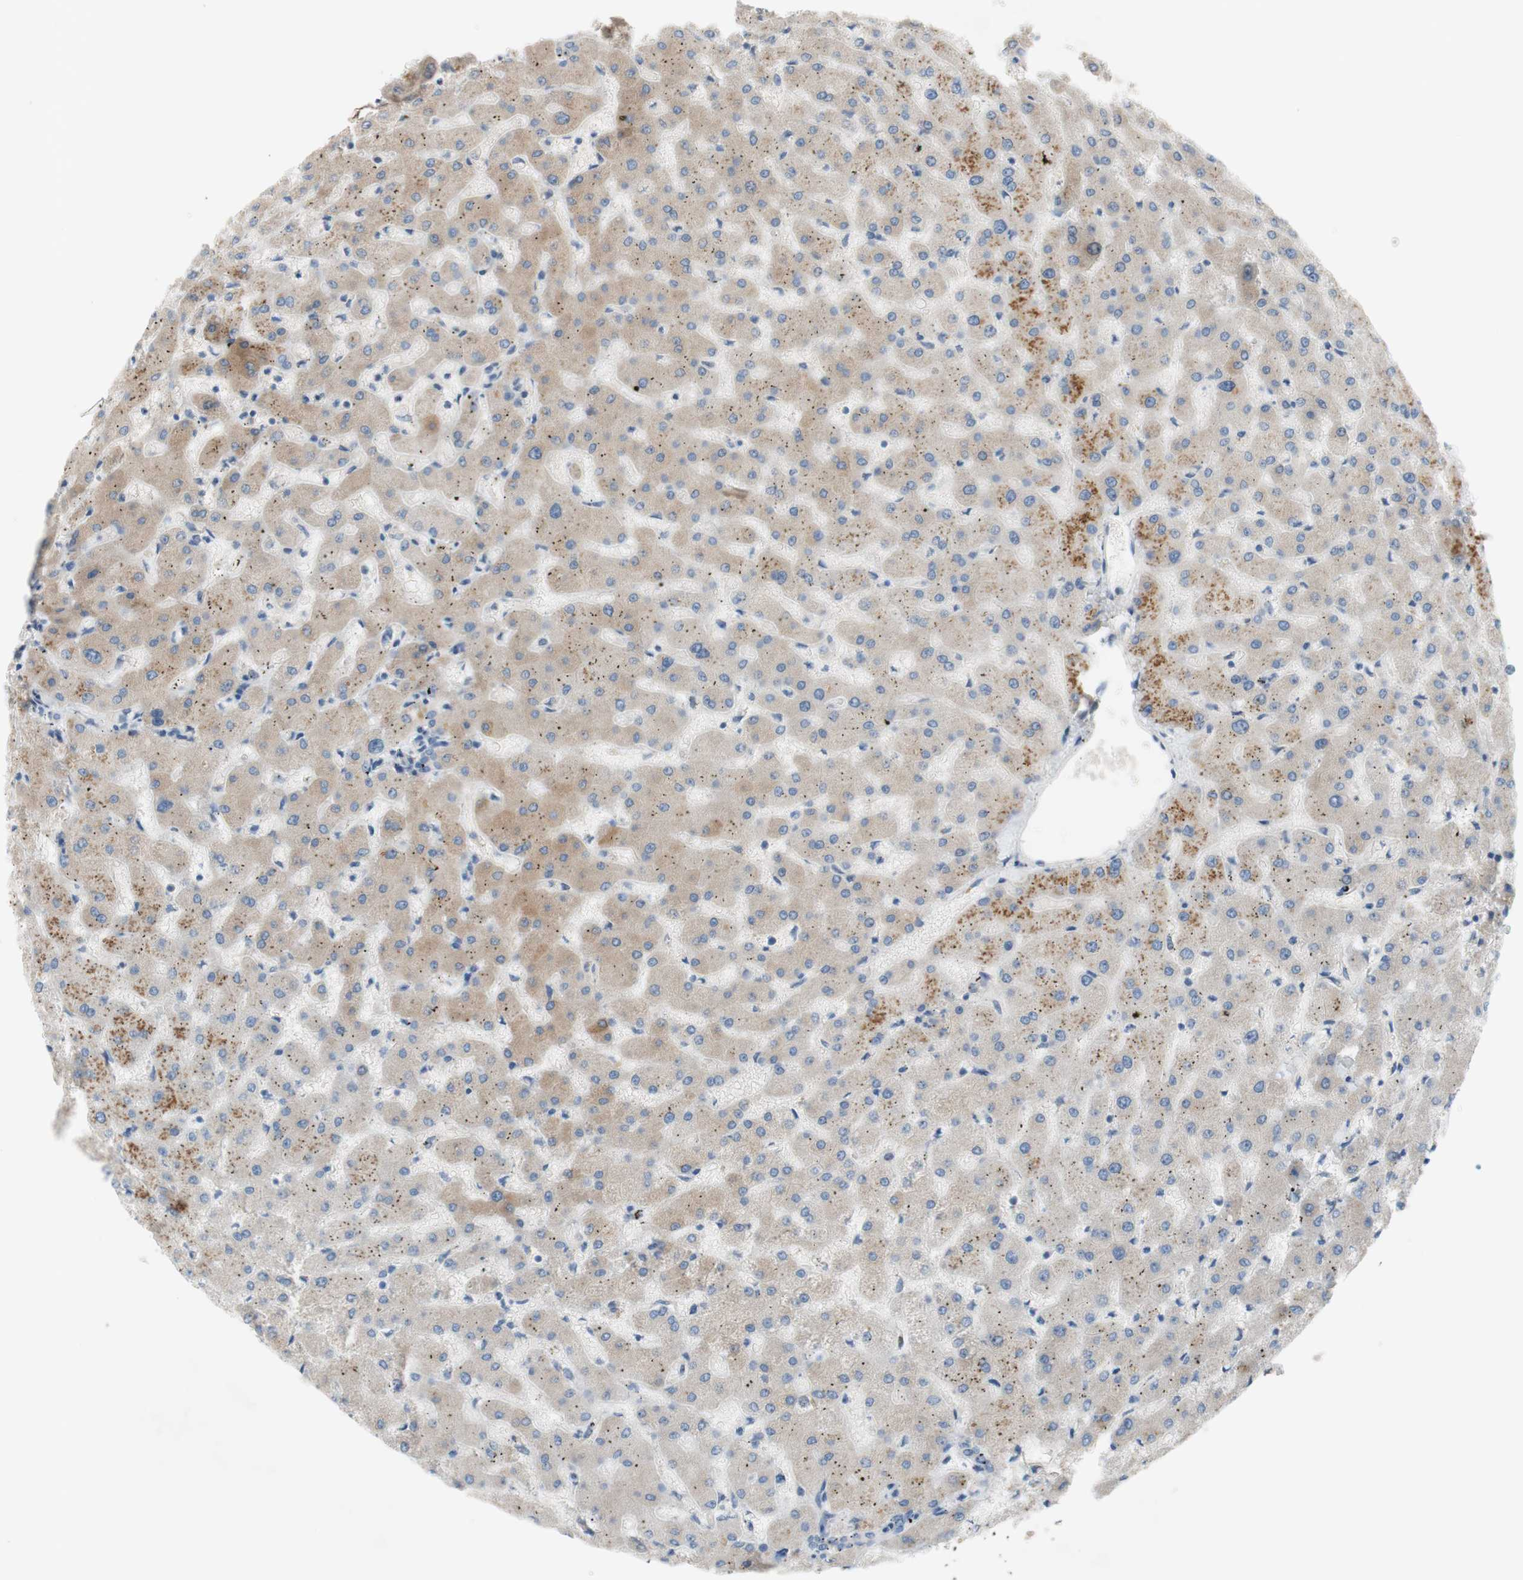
{"staining": {"intensity": "negative", "quantity": "none", "location": "none"}, "tissue": "liver", "cell_type": "Cholangiocytes", "image_type": "normal", "snomed": [{"axis": "morphology", "description": "Normal tissue, NOS"}, {"axis": "topography", "description": "Liver"}], "caption": "Cholangiocytes are negative for protein expression in normal human liver. (Stains: DAB immunohistochemistry (IHC) with hematoxylin counter stain, Microscopy: brightfield microscopy at high magnification).", "gene": "FDFT1", "patient": {"sex": "female", "age": 63}}